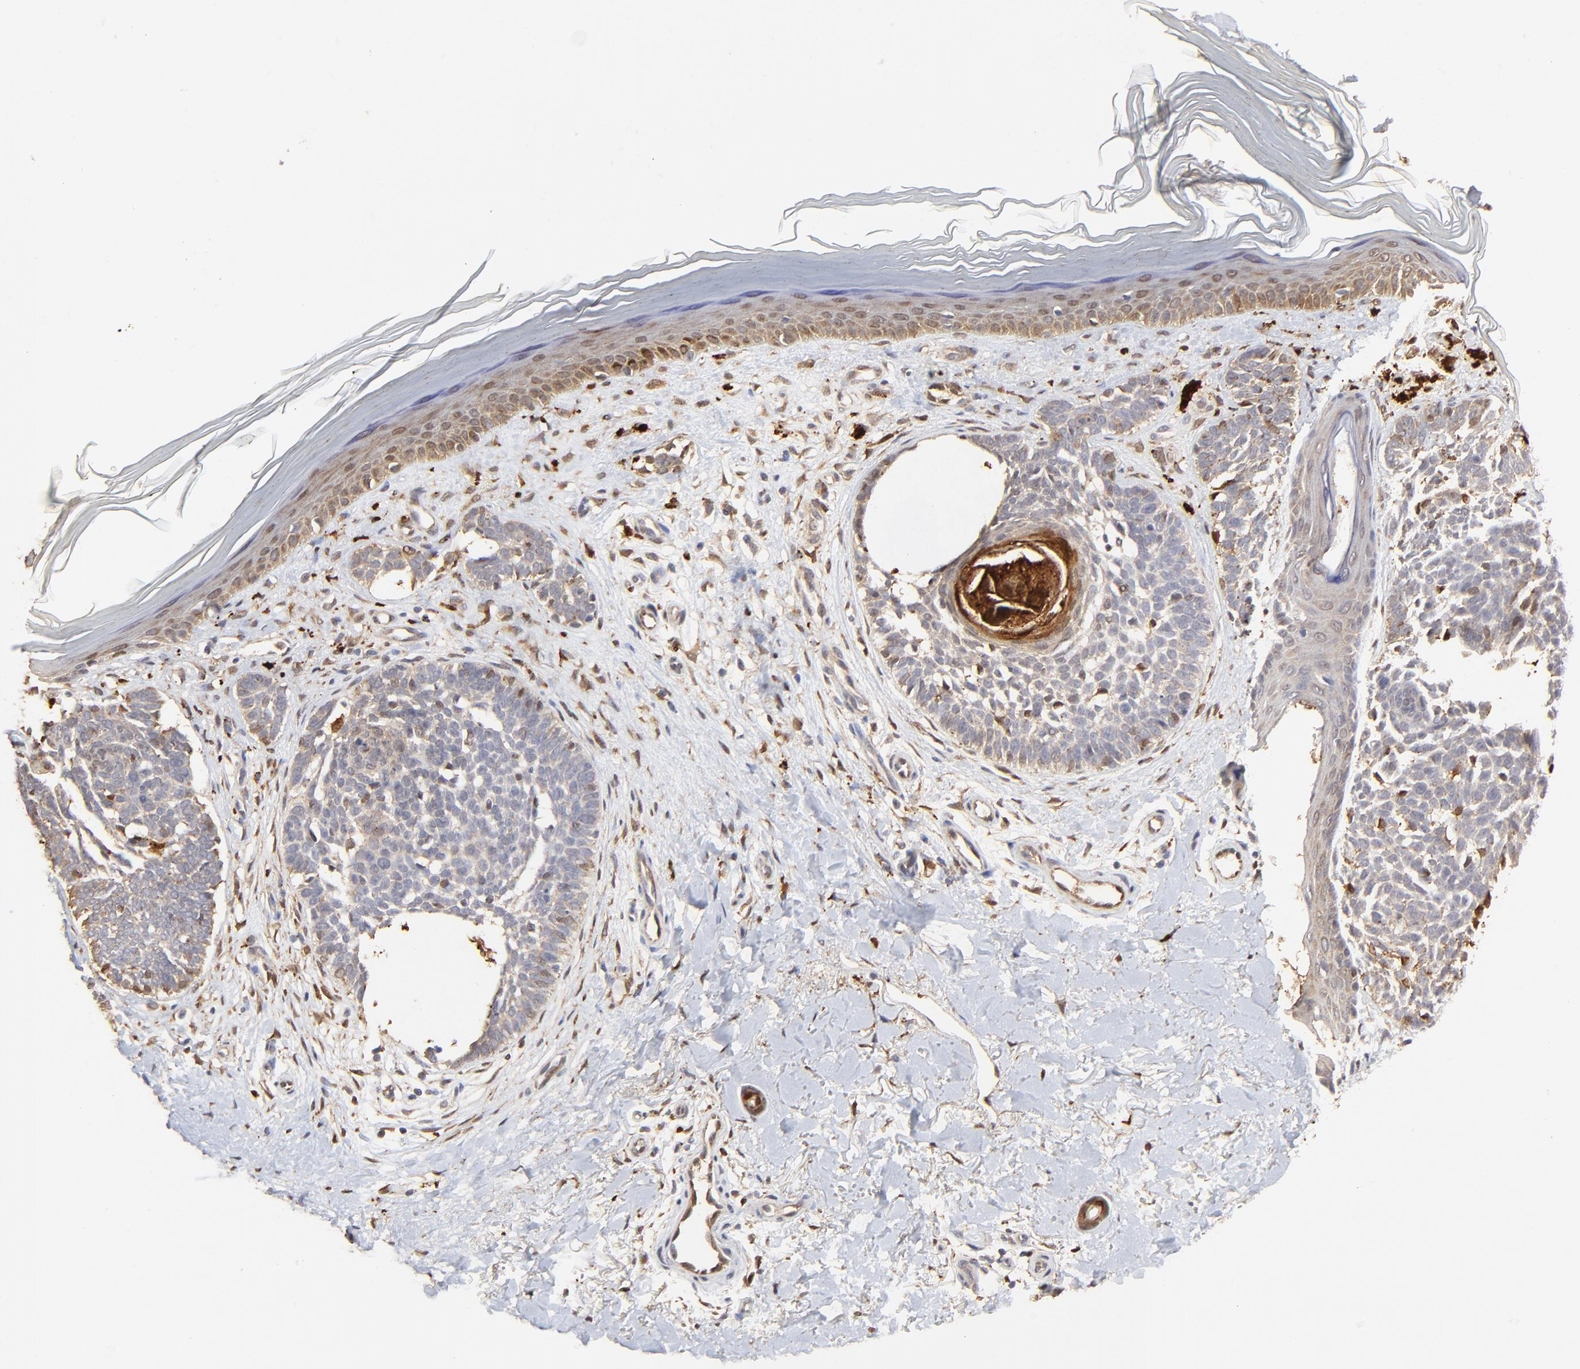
{"staining": {"intensity": "weak", "quantity": "<25%", "location": "cytoplasmic/membranous"}, "tissue": "skin cancer", "cell_type": "Tumor cells", "image_type": "cancer", "snomed": [{"axis": "morphology", "description": "Normal tissue, NOS"}, {"axis": "morphology", "description": "Basal cell carcinoma"}, {"axis": "topography", "description": "Skin"}], "caption": "Skin cancer was stained to show a protein in brown. There is no significant positivity in tumor cells.", "gene": "LGALS3", "patient": {"sex": "female", "age": 58}}